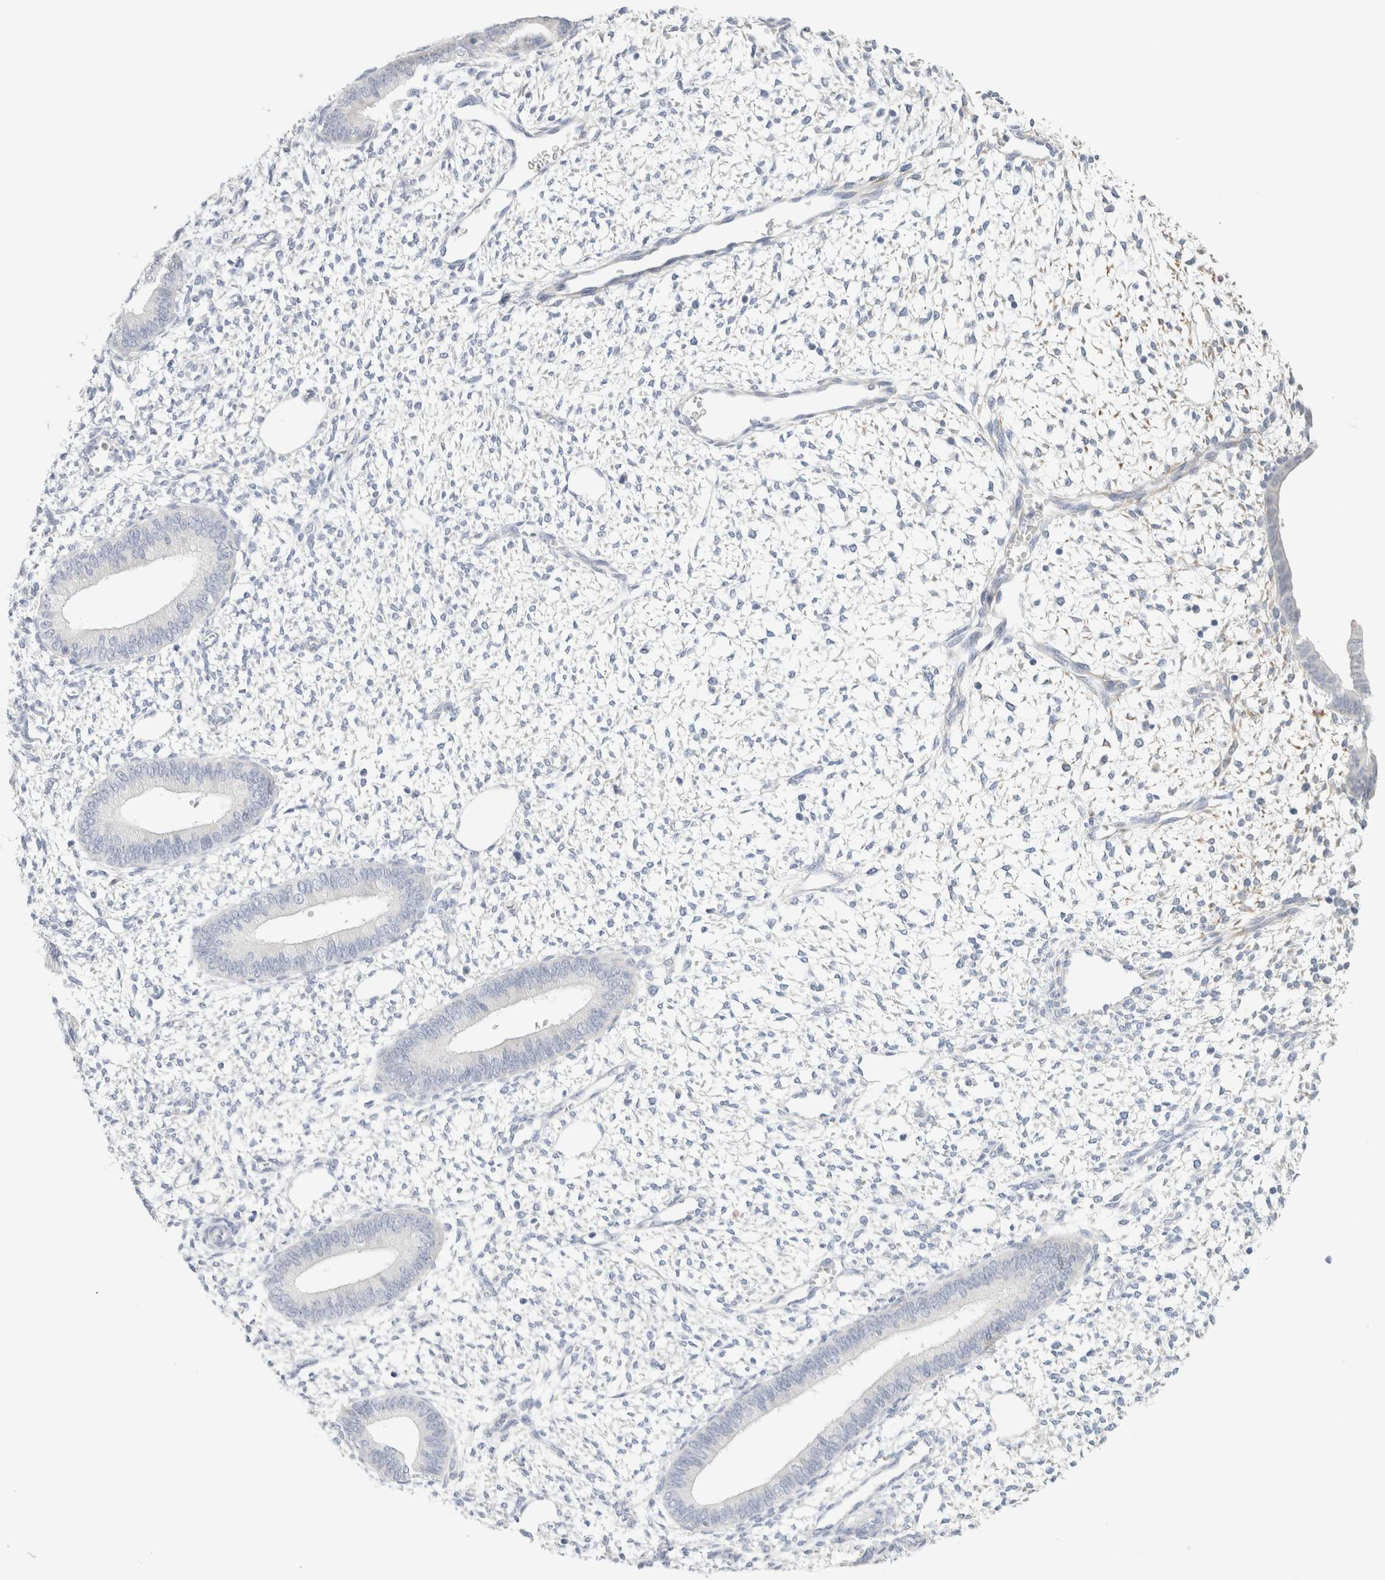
{"staining": {"intensity": "negative", "quantity": "none", "location": "none"}, "tissue": "endometrium", "cell_type": "Cells in endometrial stroma", "image_type": "normal", "snomed": [{"axis": "morphology", "description": "Normal tissue, NOS"}, {"axis": "topography", "description": "Endometrium"}], "caption": "Immunohistochemistry image of normal endometrium: human endometrium stained with DAB (3,3'-diaminobenzidine) displays no significant protein expression in cells in endometrial stroma. The staining is performed using DAB (3,3'-diaminobenzidine) brown chromogen with nuclei counter-stained in using hematoxylin.", "gene": "NEFM", "patient": {"sex": "female", "age": 46}}